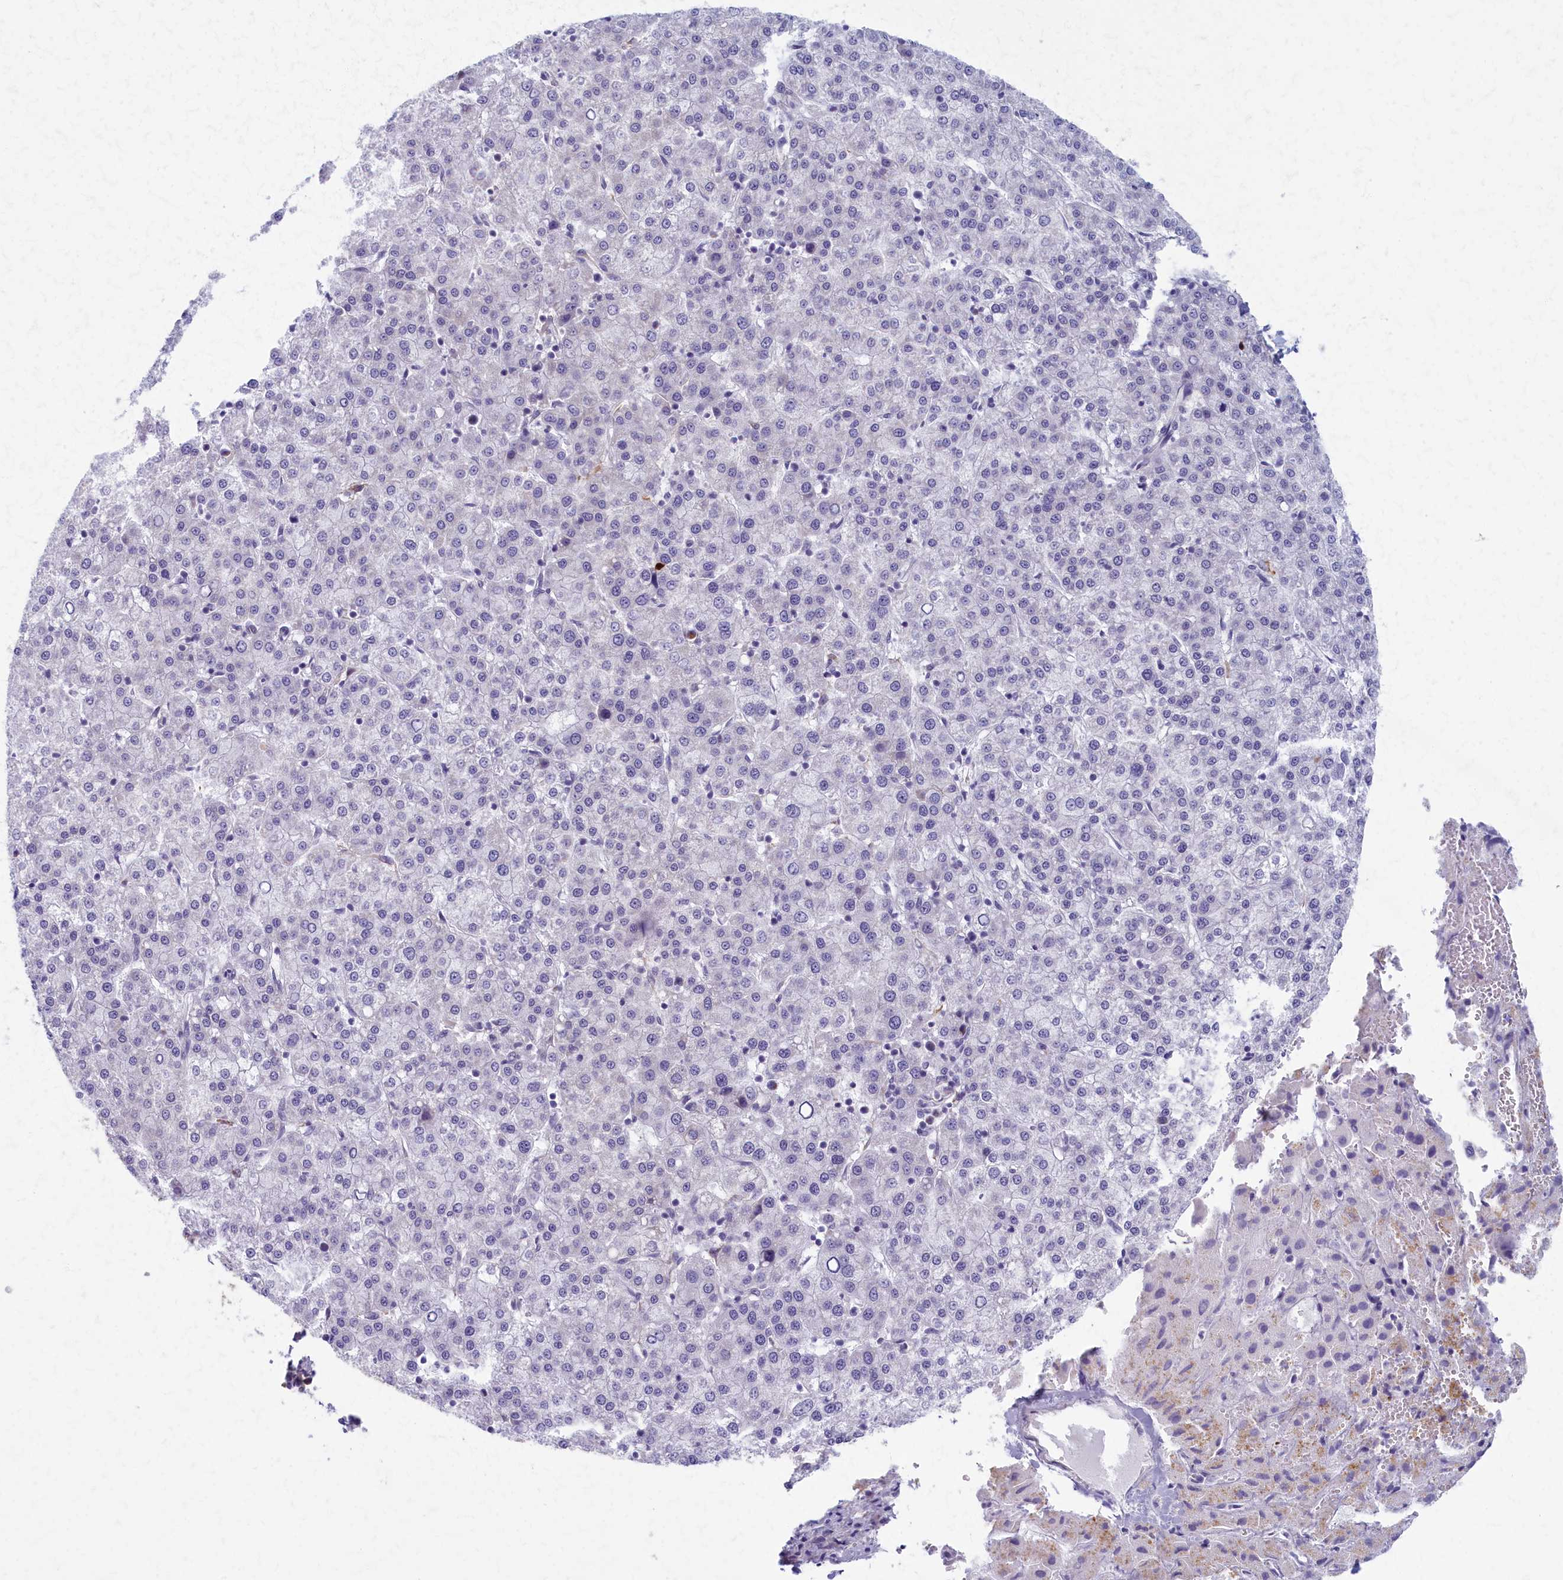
{"staining": {"intensity": "negative", "quantity": "none", "location": "none"}, "tissue": "liver cancer", "cell_type": "Tumor cells", "image_type": "cancer", "snomed": [{"axis": "morphology", "description": "Carcinoma, Hepatocellular, NOS"}, {"axis": "topography", "description": "Liver"}], "caption": "Immunohistochemistry (IHC) histopathology image of neoplastic tissue: human liver cancer stained with DAB shows no significant protein staining in tumor cells.", "gene": "MRPS25", "patient": {"sex": "female", "age": 58}}